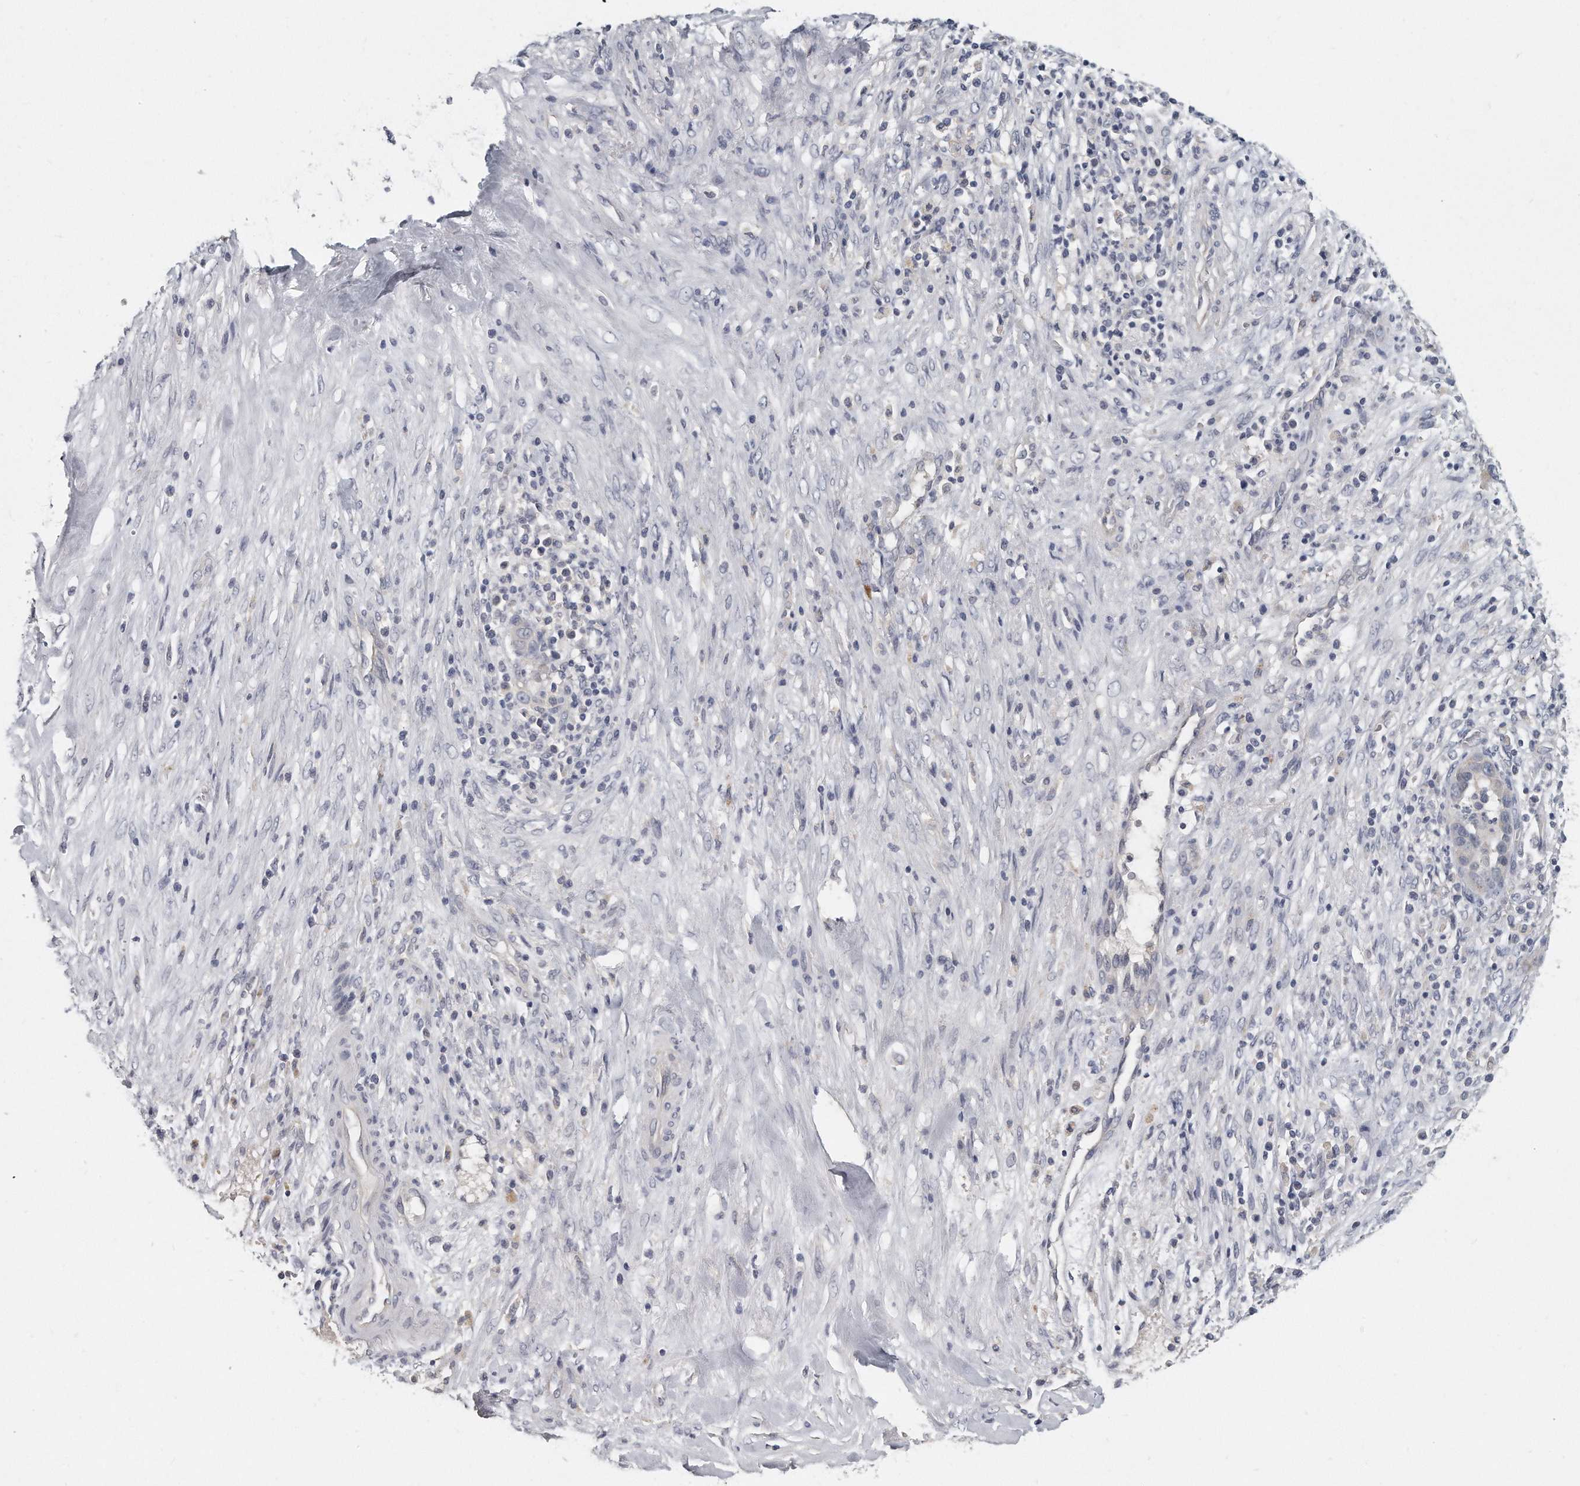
{"staining": {"intensity": "moderate", "quantity": "<25%", "location": "cytoplasmic/membranous"}, "tissue": "liver cancer", "cell_type": "Tumor cells", "image_type": "cancer", "snomed": [{"axis": "morphology", "description": "Cholangiocarcinoma"}, {"axis": "topography", "description": "Liver"}], "caption": "Human liver cholangiocarcinoma stained for a protein (brown) exhibits moderate cytoplasmic/membranous positive staining in approximately <25% of tumor cells.", "gene": "KLHL7", "patient": {"sex": "female", "age": 52}}